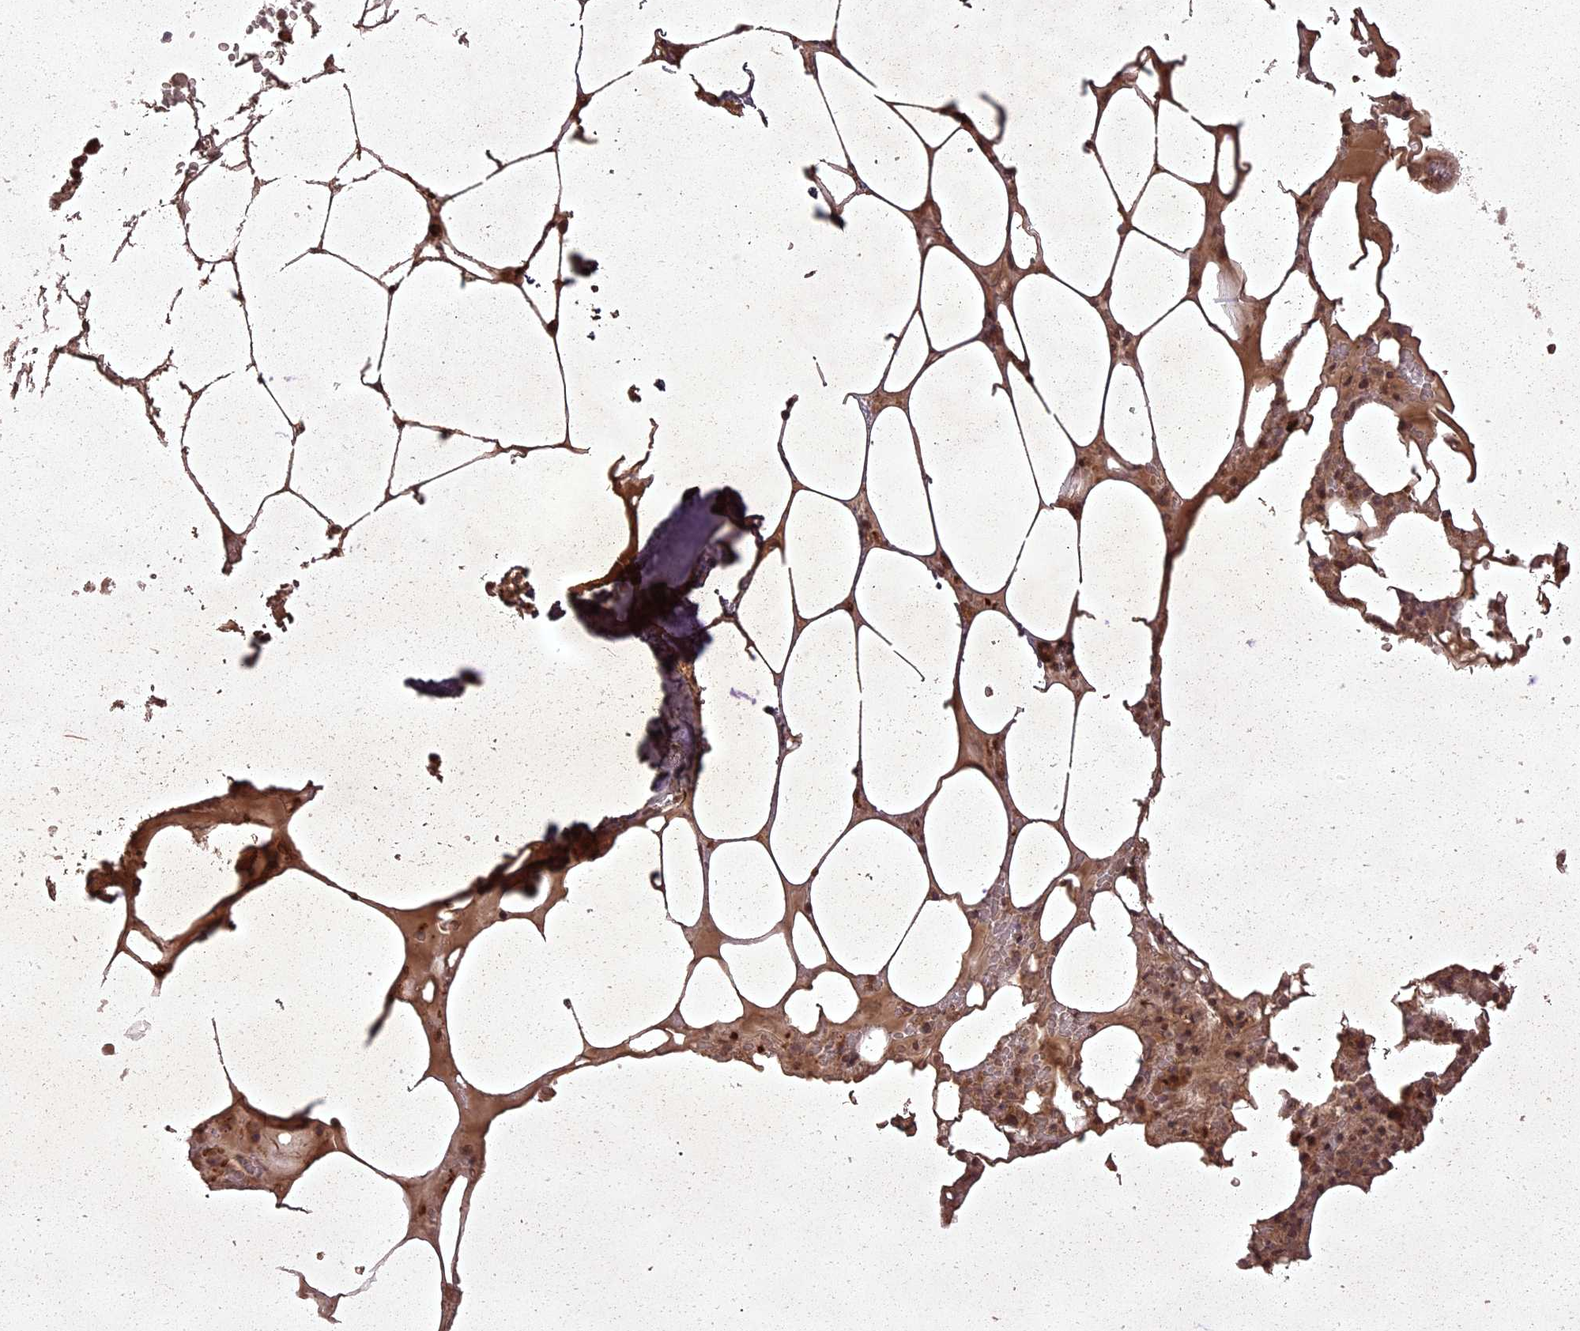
{"staining": {"intensity": "moderate", "quantity": ">75%", "location": "cytoplasmic/membranous,nuclear"}, "tissue": "bone marrow", "cell_type": "Hematopoietic cells", "image_type": "normal", "snomed": [{"axis": "morphology", "description": "Normal tissue, NOS"}, {"axis": "topography", "description": "Bone marrow"}], "caption": "A high-resolution image shows IHC staining of unremarkable bone marrow, which displays moderate cytoplasmic/membranous,nuclear staining in approximately >75% of hematopoietic cells.", "gene": "ING5", "patient": {"sex": "male", "age": 64}}